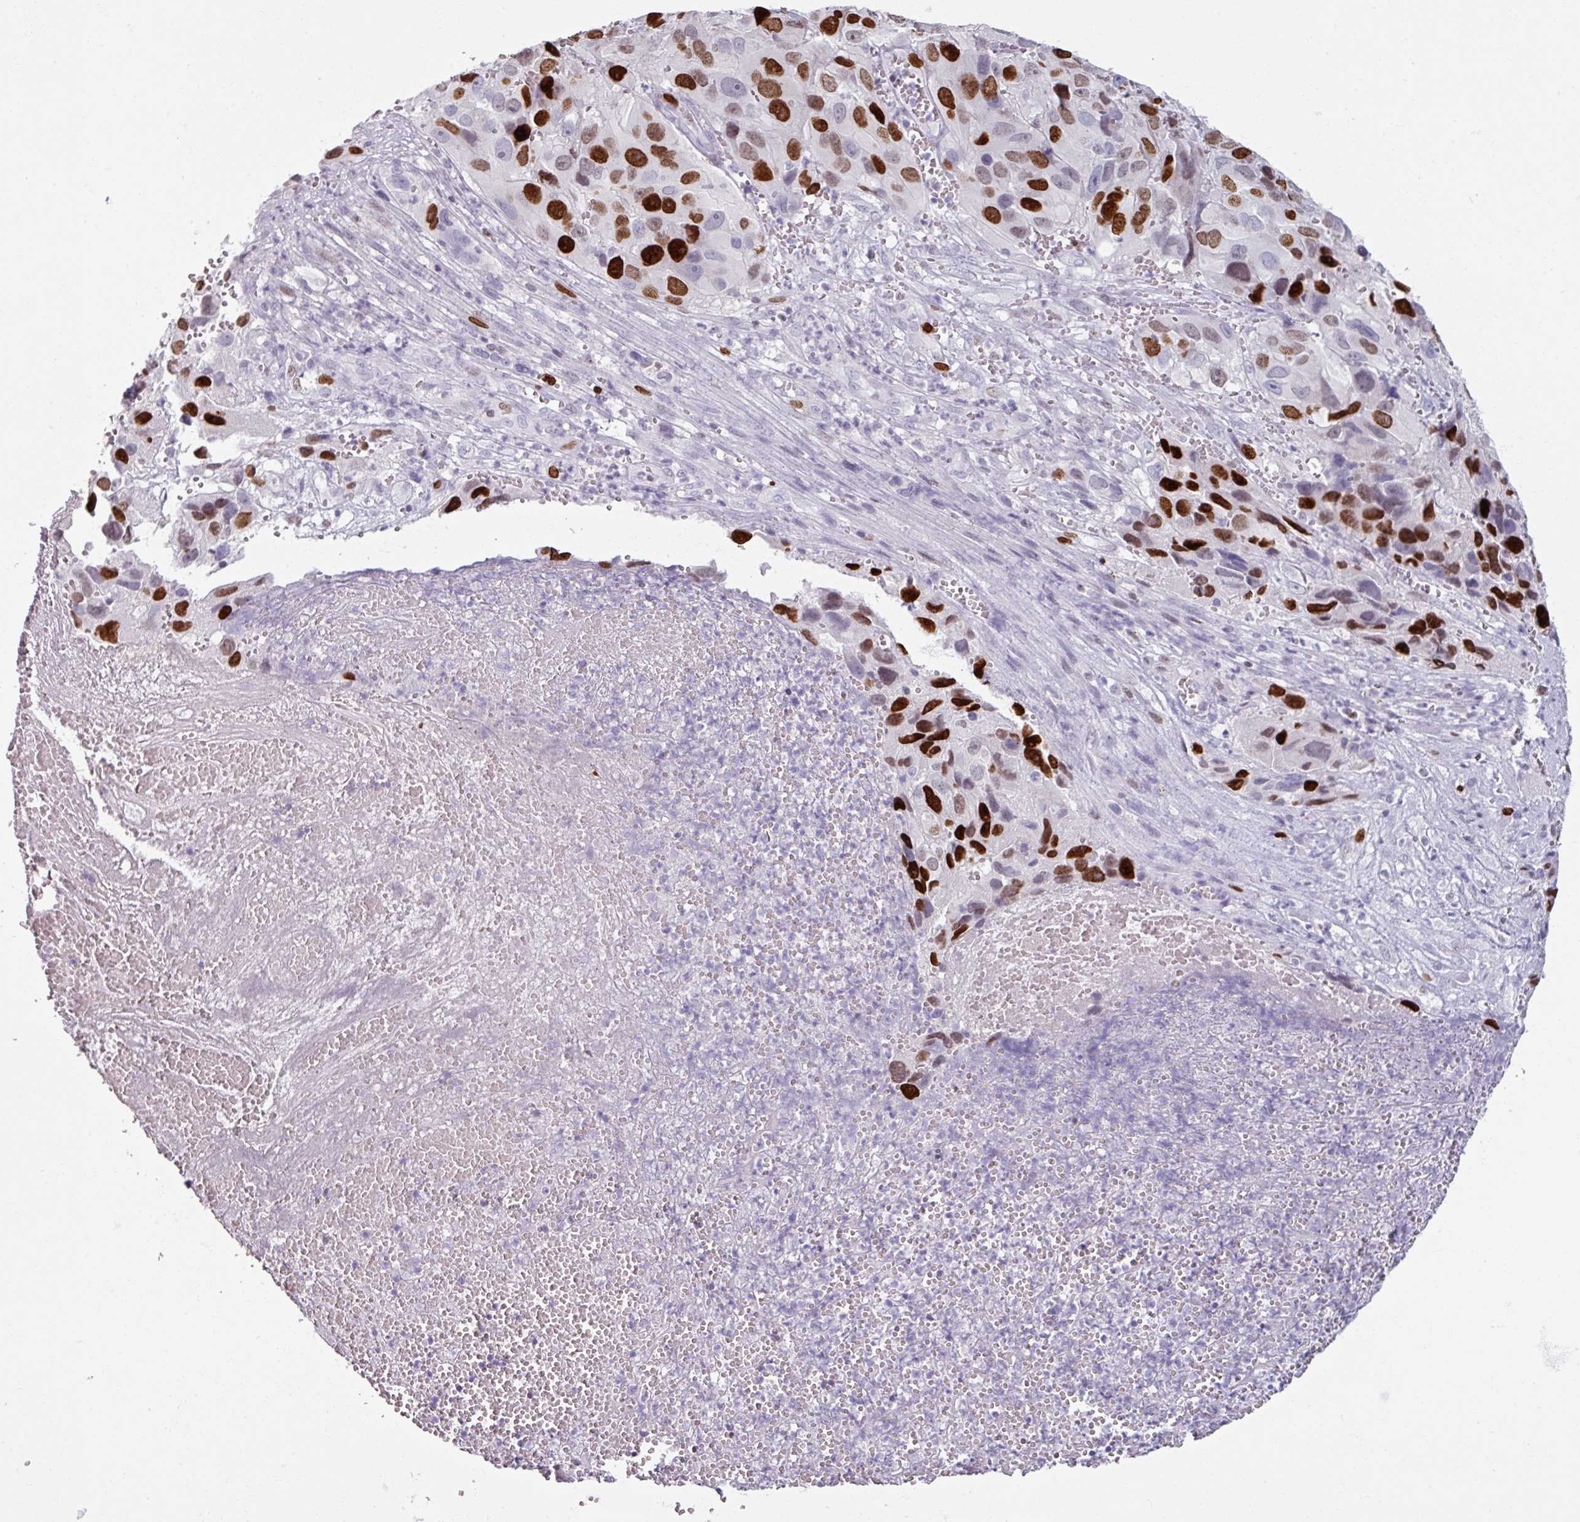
{"staining": {"intensity": "strong", "quantity": "<25%", "location": "nuclear"}, "tissue": "melanoma", "cell_type": "Tumor cells", "image_type": "cancer", "snomed": [{"axis": "morphology", "description": "Malignant melanoma, NOS"}, {"axis": "topography", "description": "Skin"}], "caption": "An image of melanoma stained for a protein reveals strong nuclear brown staining in tumor cells.", "gene": "ATAD2", "patient": {"sex": "male", "age": 84}}